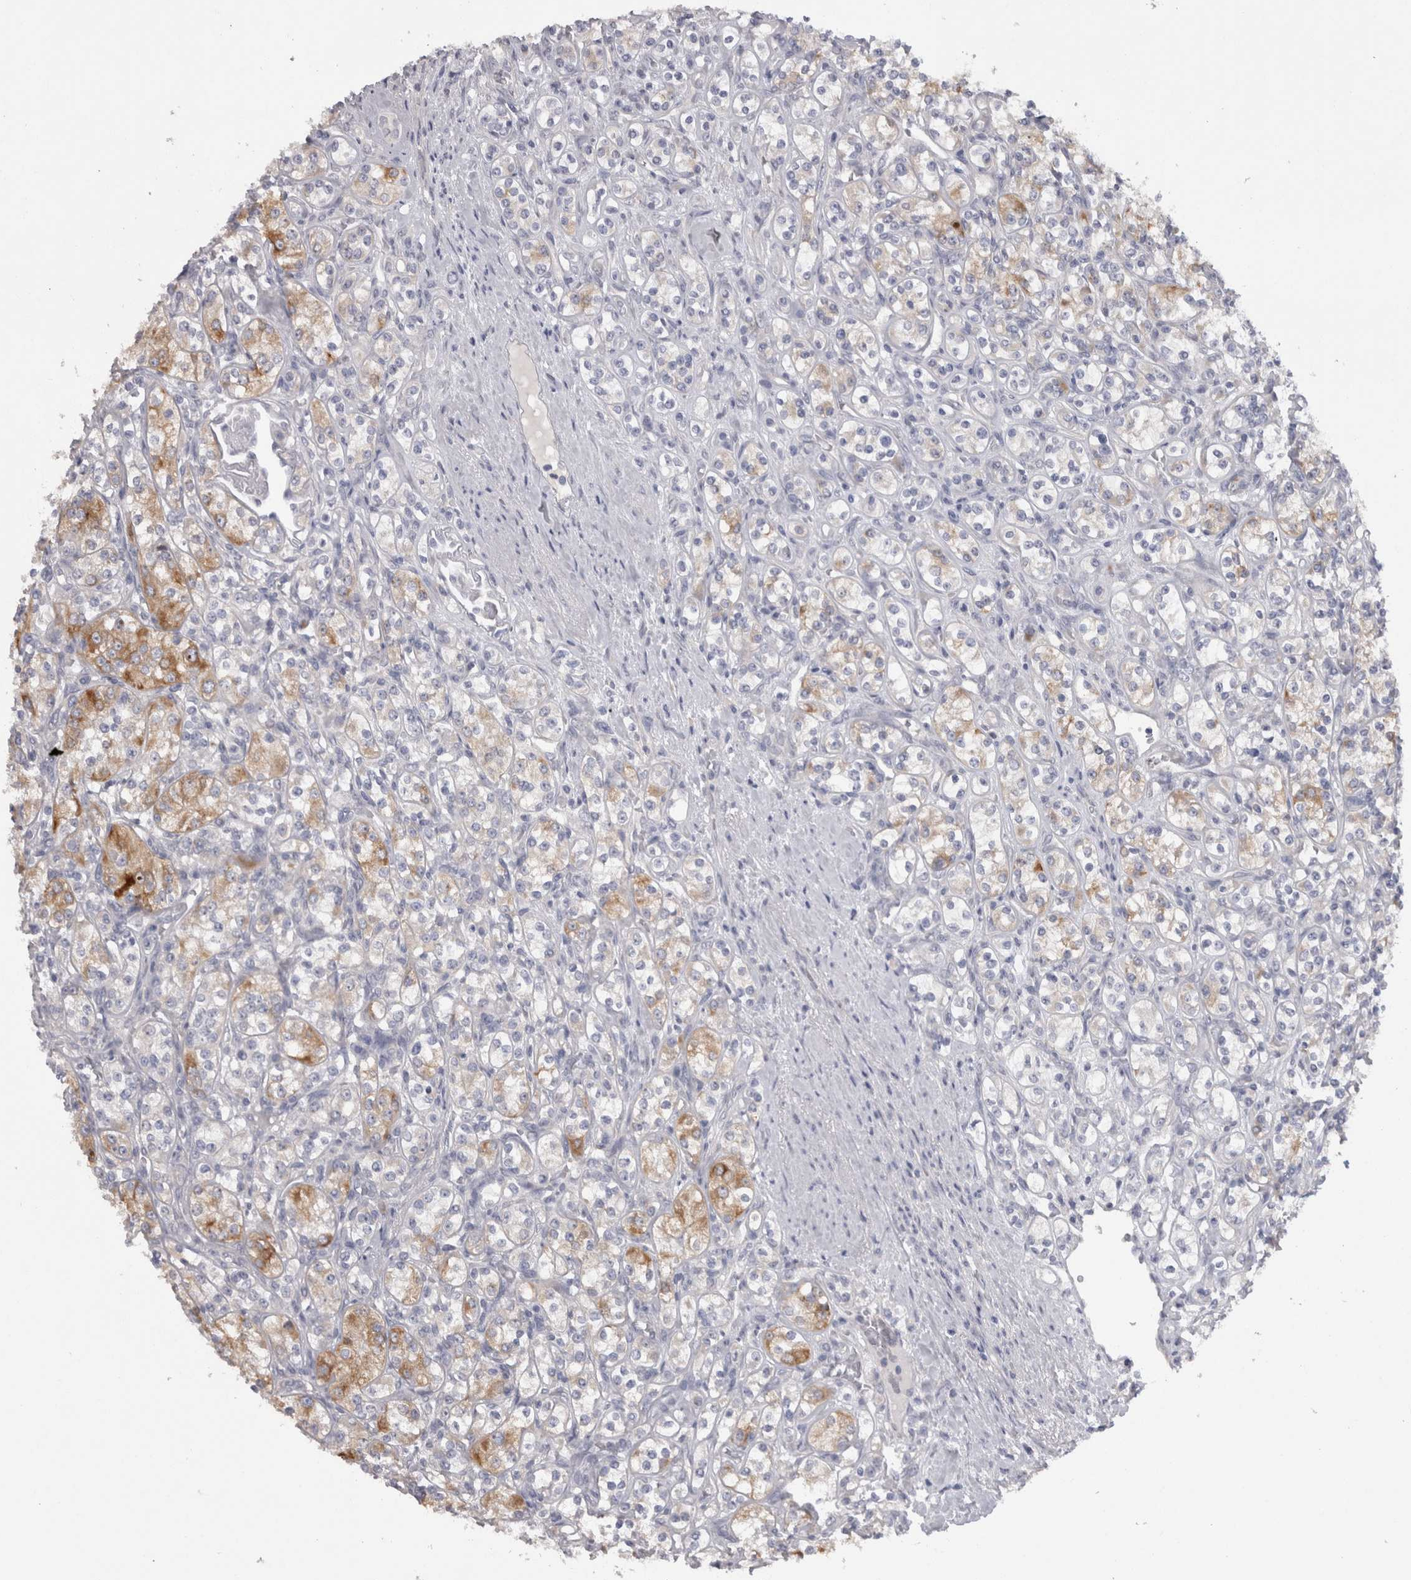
{"staining": {"intensity": "moderate", "quantity": "<25%", "location": "cytoplasmic/membranous"}, "tissue": "renal cancer", "cell_type": "Tumor cells", "image_type": "cancer", "snomed": [{"axis": "morphology", "description": "Adenocarcinoma, NOS"}, {"axis": "topography", "description": "Kidney"}], "caption": "Adenocarcinoma (renal) stained for a protein (brown) exhibits moderate cytoplasmic/membranous positive positivity in approximately <25% of tumor cells.", "gene": "LRRC40", "patient": {"sex": "male", "age": 77}}